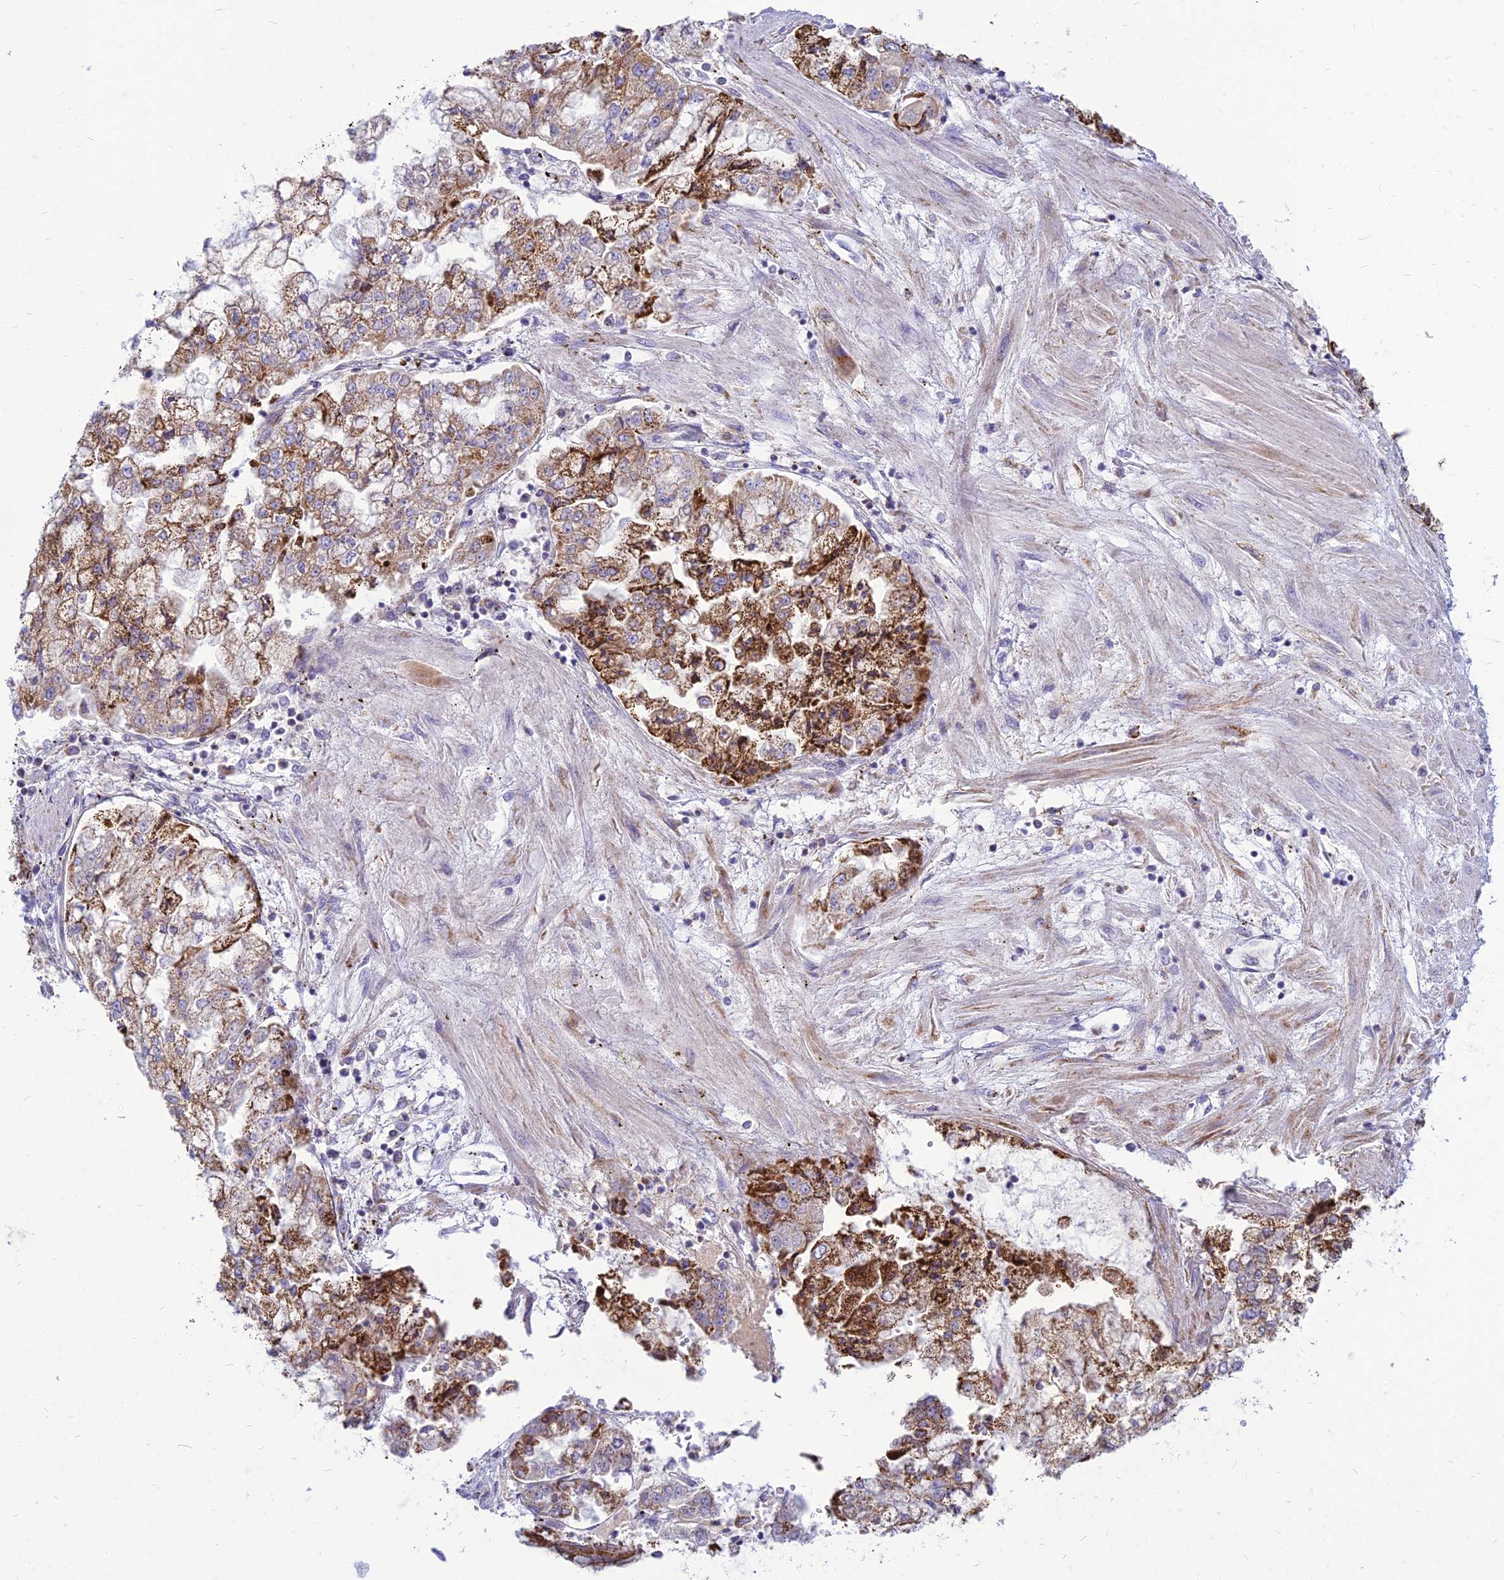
{"staining": {"intensity": "strong", "quantity": ">75%", "location": "cytoplasmic/membranous"}, "tissue": "stomach cancer", "cell_type": "Tumor cells", "image_type": "cancer", "snomed": [{"axis": "morphology", "description": "Adenocarcinoma, NOS"}, {"axis": "topography", "description": "Stomach"}], "caption": "Adenocarcinoma (stomach) stained with a brown dye demonstrates strong cytoplasmic/membranous positive staining in approximately >75% of tumor cells.", "gene": "PACC1", "patient": {"sex": "male", "age": 76}}